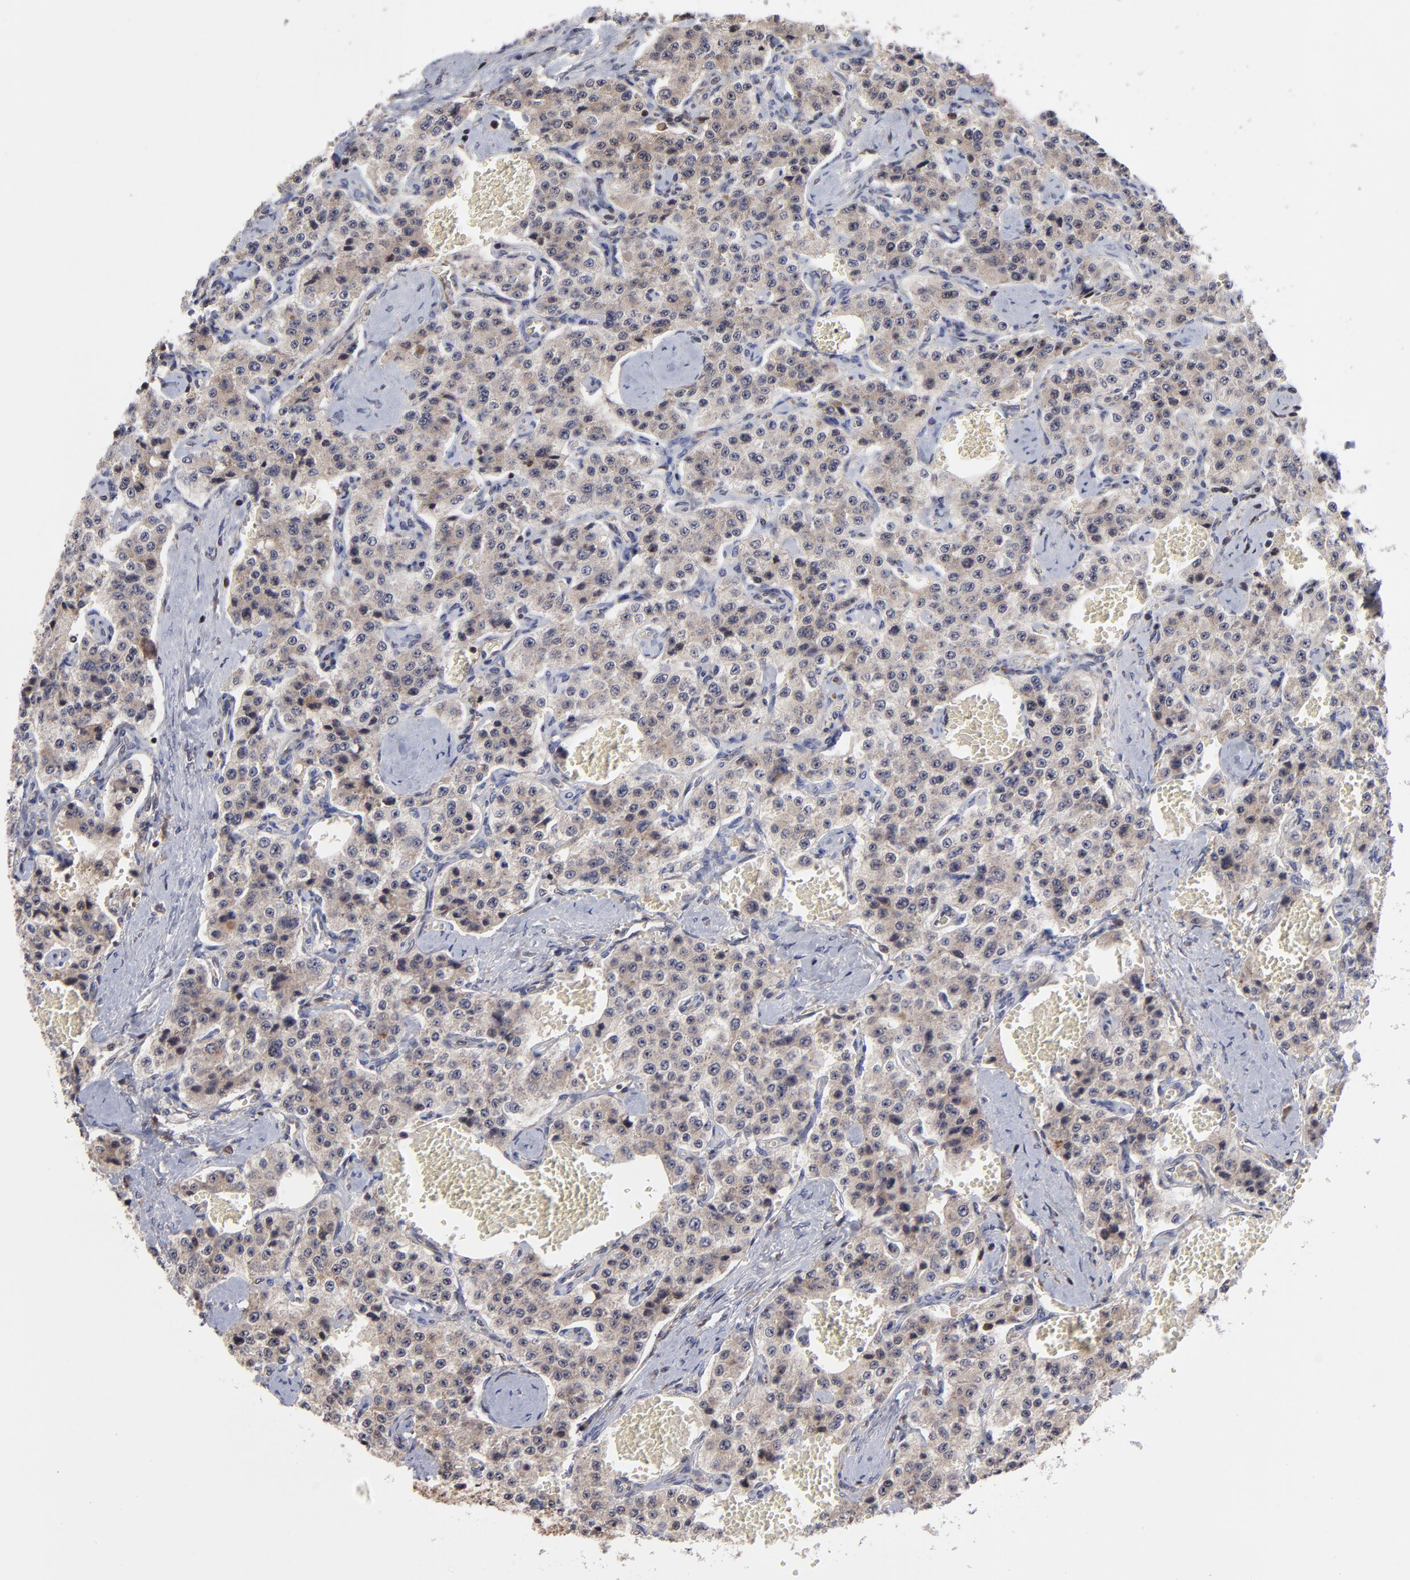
{"staining": {"intensity": "weak", "quantity": "25%-75%", "location": "cytoplasmic/membranous"}, "tissue": "carcinoid", "cell_type": "Tumor cells", "image_type": "cancer", "snomed": [{"axis": "morphology", "description": "Carcinoid, malignant, NOS"}, {"axis": "topography", "description": "Small intestine"}], "caption": "An image showing weak cytoplasmic/membranous positivity in about 25%-75% of tumor cells in malignant carcinoid, as visualized by brown immunohistochemical staining.", "gene": "UBE2L6", "patient": {"sex": "male", "age": 52}}